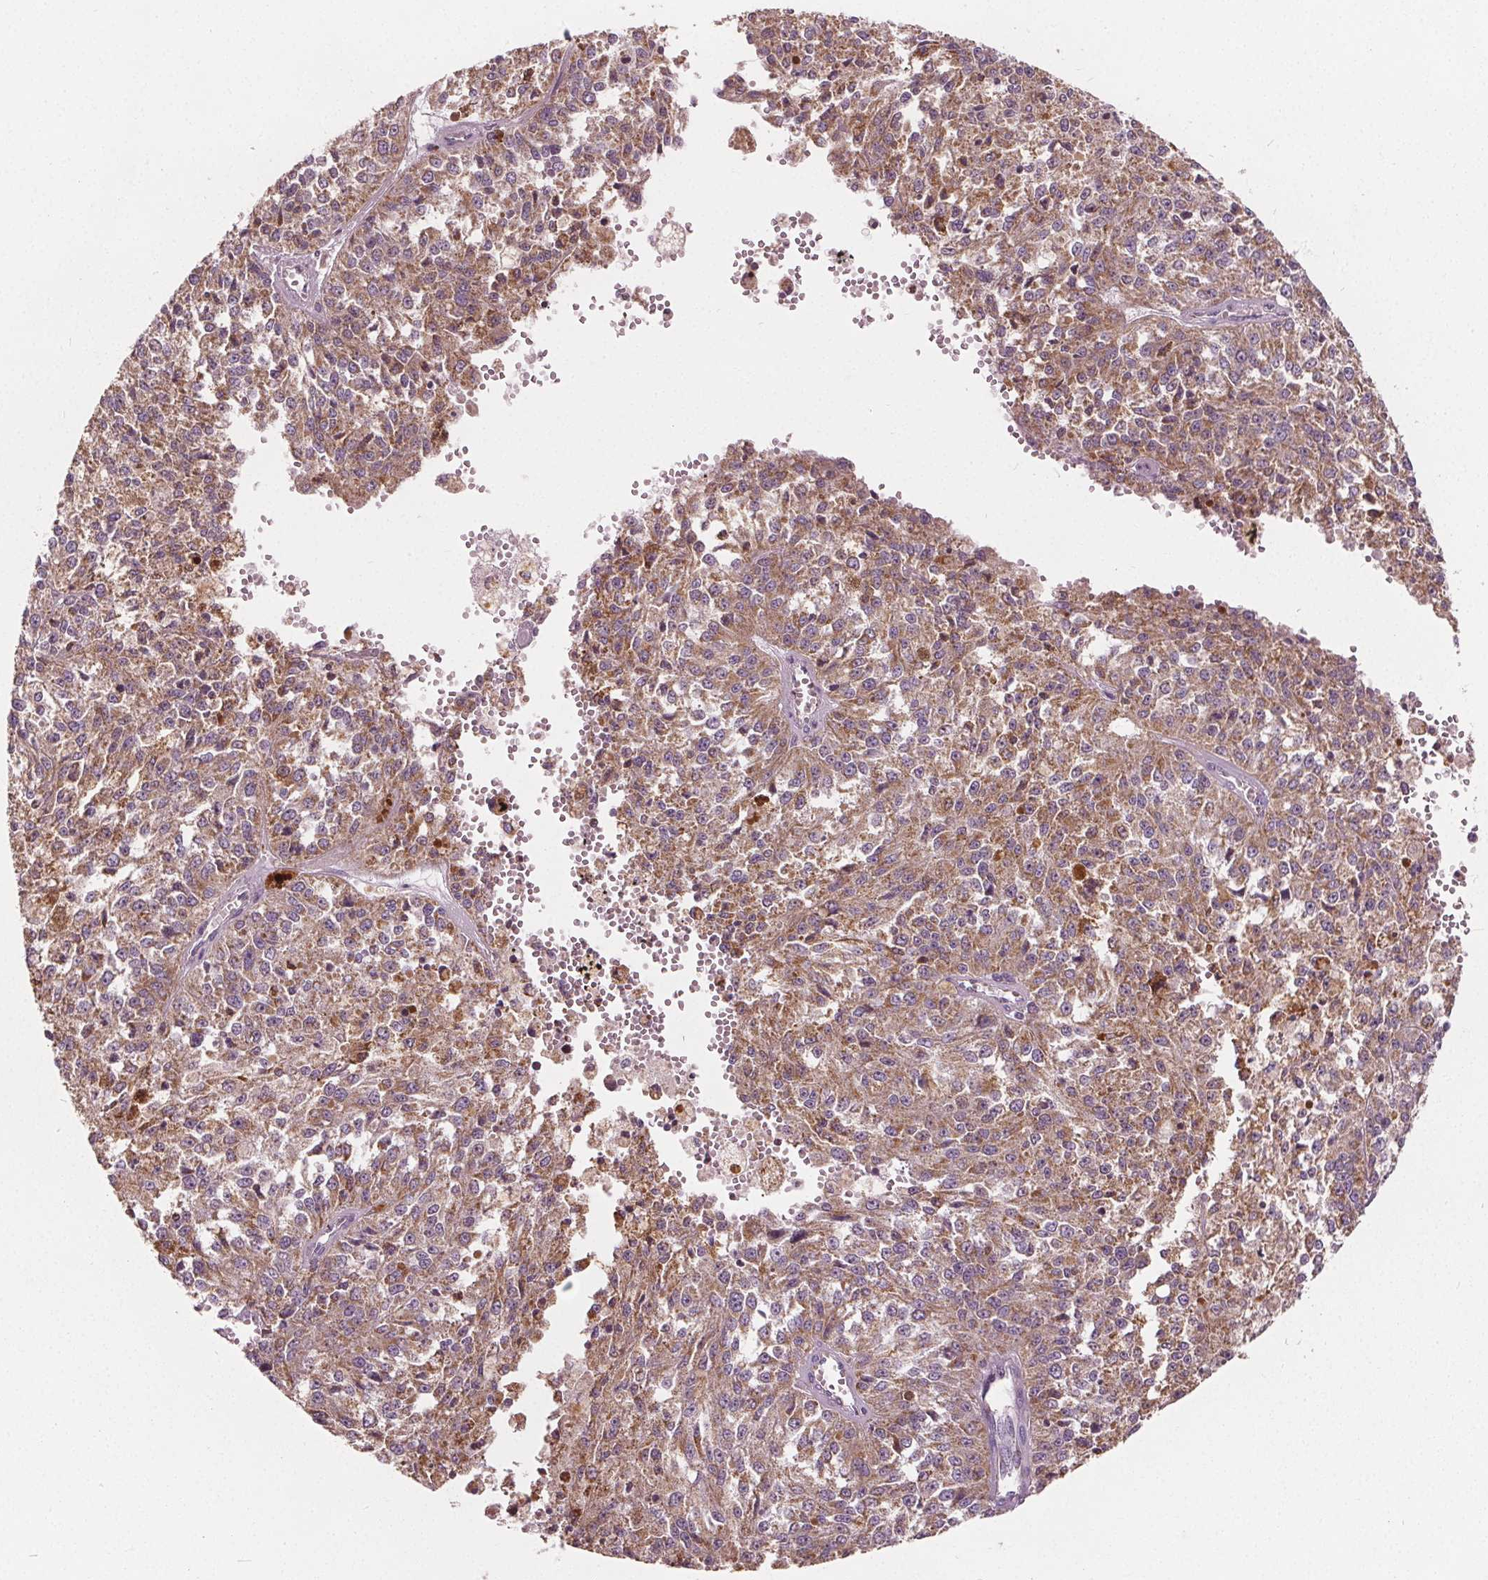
{"staining": {"intensity": "moderate", "quantity": ">75%", "location": "cytoplasmic/membranous"}, "tissue": "melanoma", "cell_type": "Tumor cells", "image_type": "cancer", "snomed": [{"axis": "morphology", "description": "Malignant melanoma, Metastatic site"}, {"axis": "topography", "description": "Lymph node"}], "caption": "Brown immunohistochemical staining in melanoma displays moderate cytoplasmic/membranous positivity in about >75% of tumor cells.", "gene": "ECI2", "patient": {"sex": "female", "age": 64}}